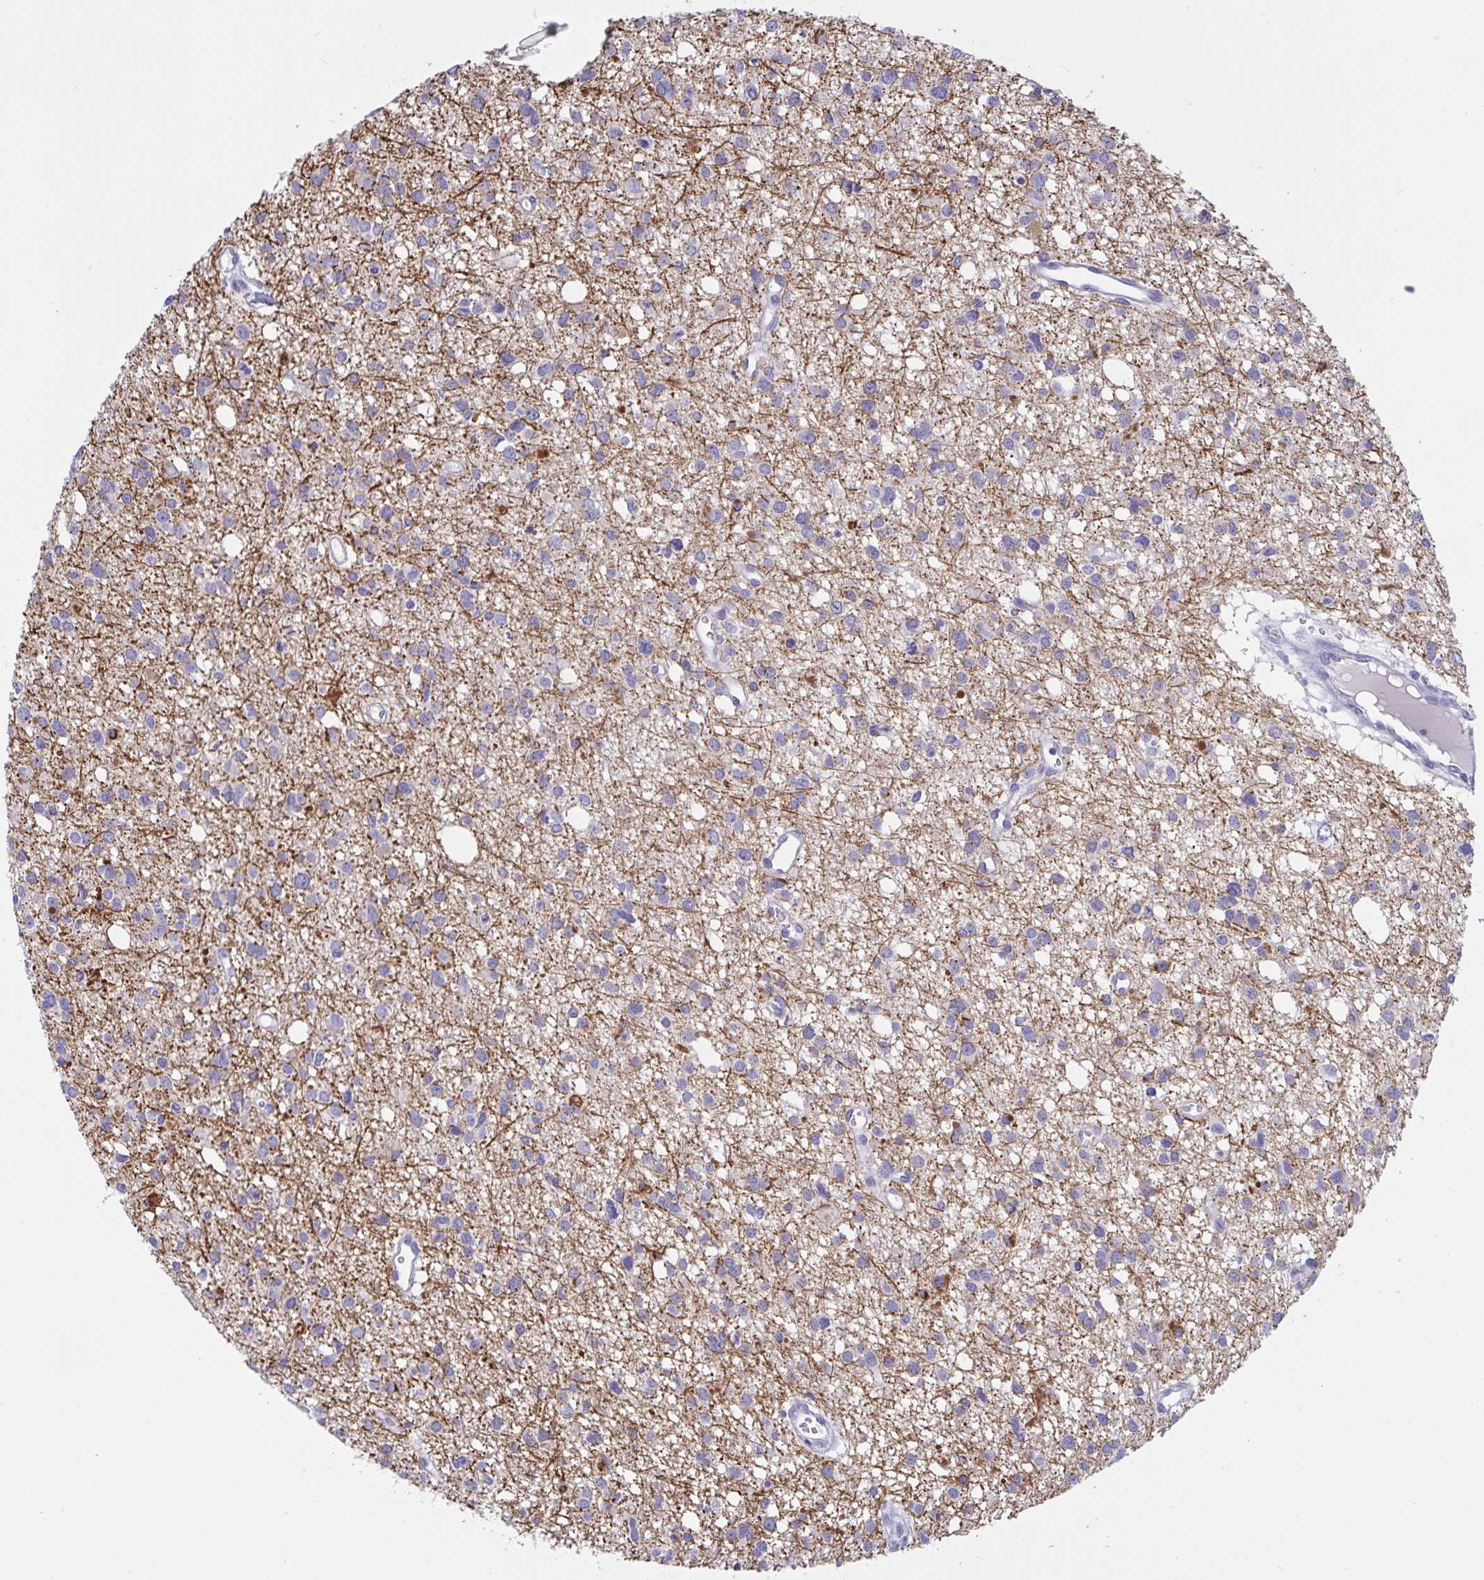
{"staining": {"intensity": "negative", "quantity": "none", "location": "none"}, "tissue": "glioma", "cell_type": "Tumor cells", "image_type": "cancer", "snomed": [{"axis": "morphology", "description": "Glioma, malignant, High grade"}, {"axis": "topography", "description": "Brain"}], "caption": "High magnification brightfield microscopy of glioma stained with DAB (brown) and counterstained with hematoxylin (blue): tumor cells show no significant expression.", "gene": "OXLD1", "patient": {"sex": "male", "age": 23}}